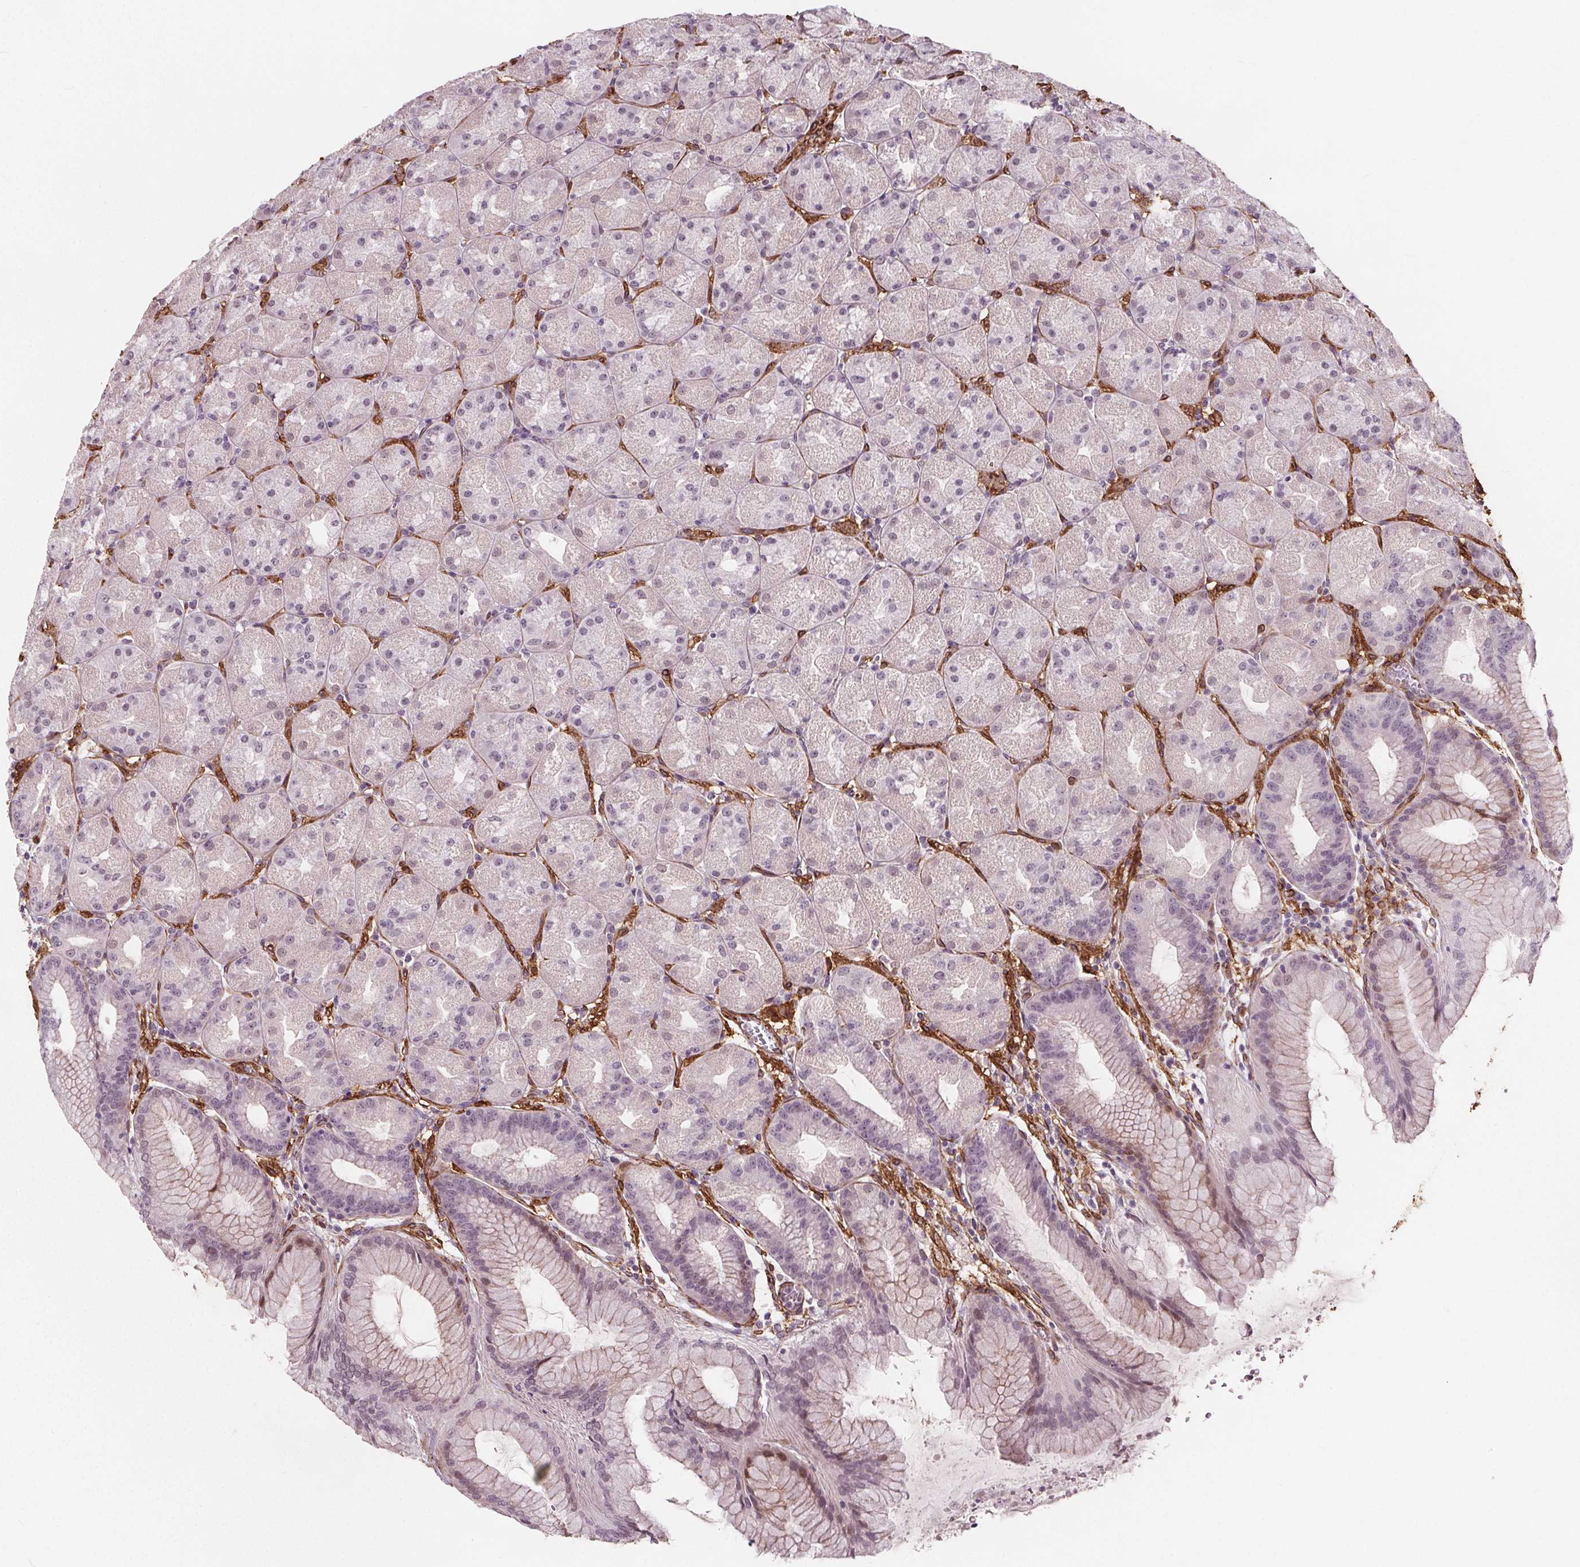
{"staining": {"intensity": "negative", "quantity": "none", "location": "none"}, "tissue": "stomach", "cell_type": "Glandular cells", "image_type": "normal", "snomed": [{"axis": "morphology", "description": "Normal tissue, NOS"}, {"axis": "topography", "description": "Stomach, upper"}, {"axis": "topography", "description": "Stomach"}], "caption": "Immunohistochemistry (IHC) of benign stomach reveals no expression in glandular cells.", "gene": "HAS1", "patient": {"sex": "male", "age": 48}}